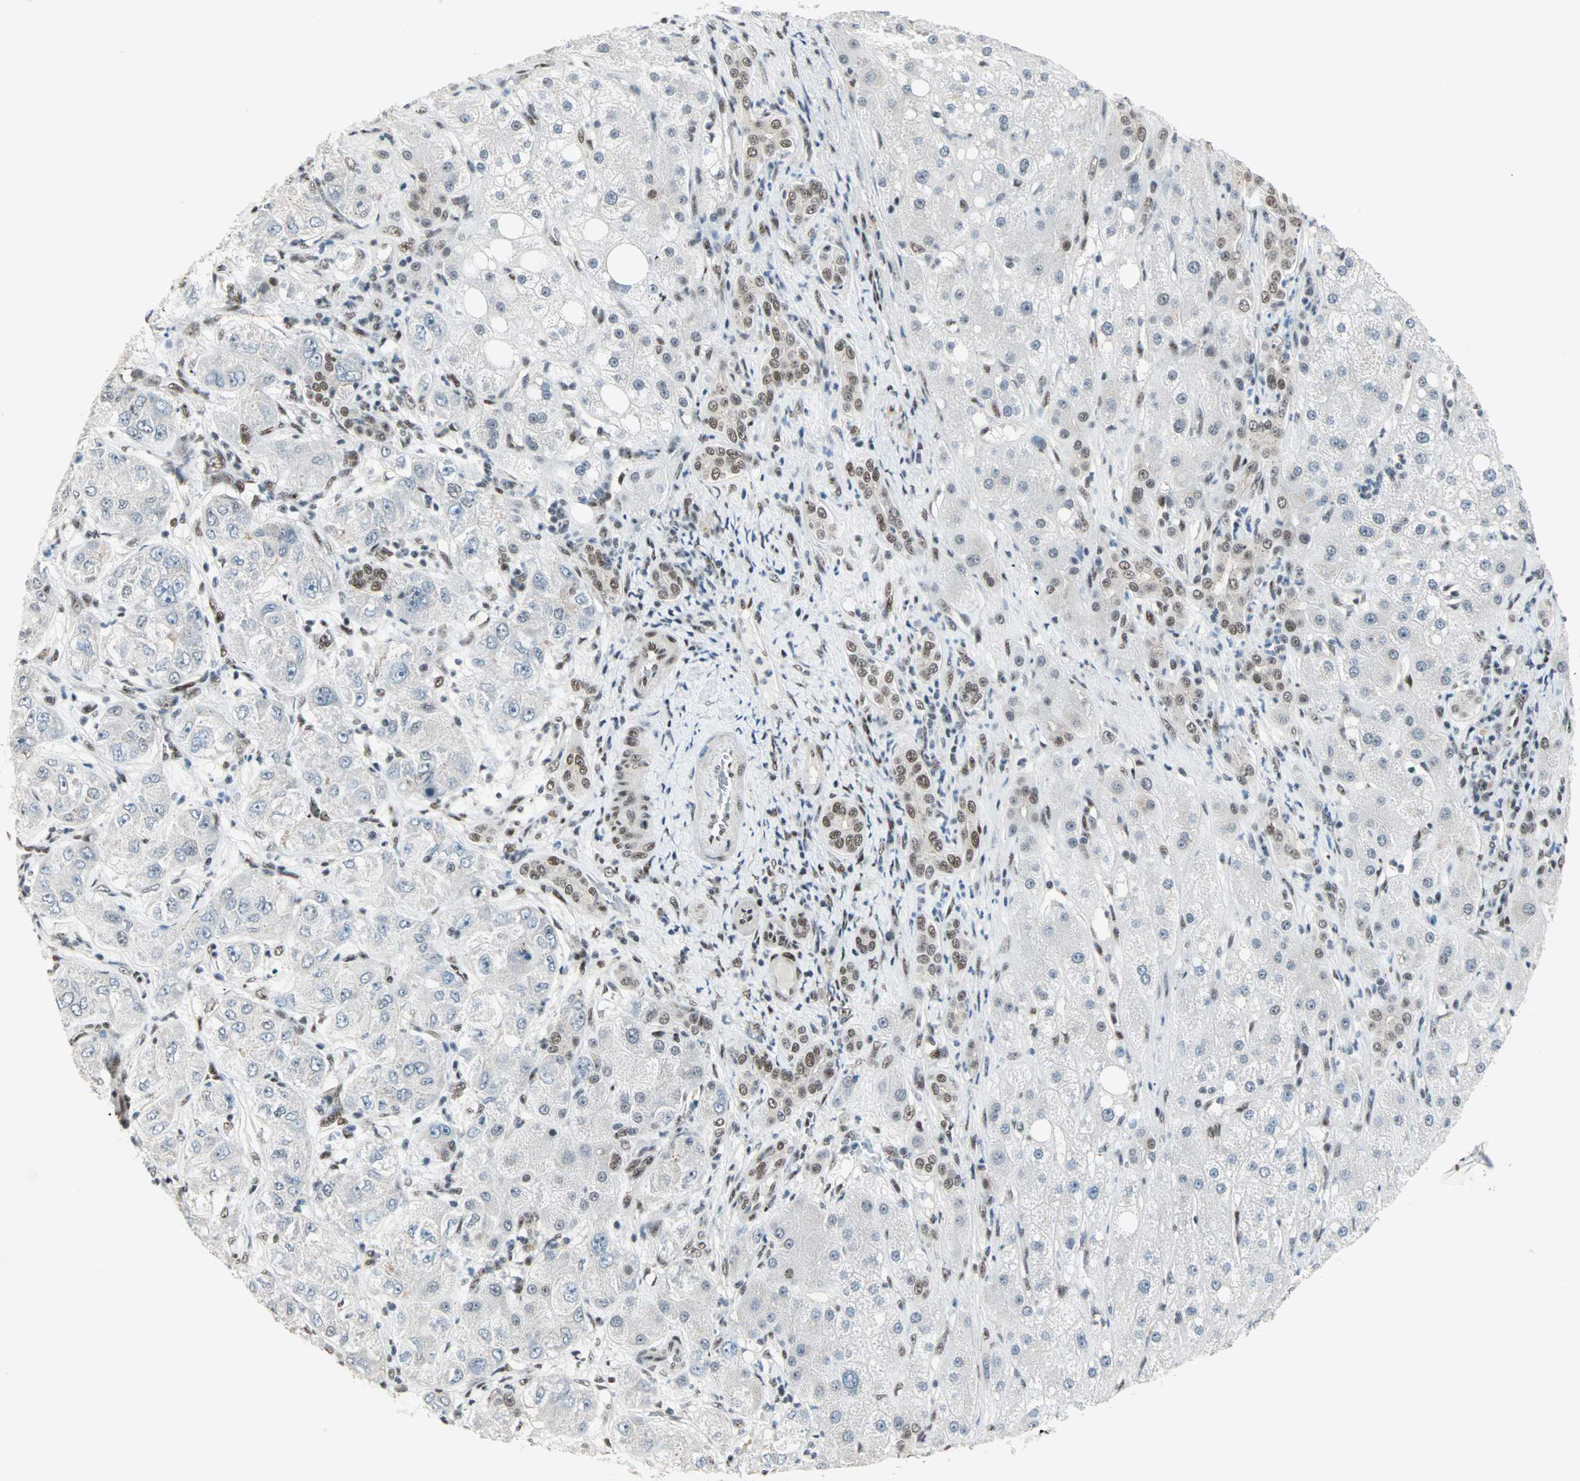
{"staining": {"intensity": "negative", "quantity": "none", "location": "none"}, "tissue": "liver cancer", "cell_type": "Tumor cells", "image_type": "cancer", "snomed": [{"axis": "morphology", "description": "Carcinoma, Hepatocellular, NOS"}, {"axis": "topography", "description": "Liver"}], "caption": "This is an IHC photomicrograph of hepatocellular carcinoma (liver). There is no staining in tumor cells.", "gene": "BLM", "patient": {"sex": "male", "age": 80}}